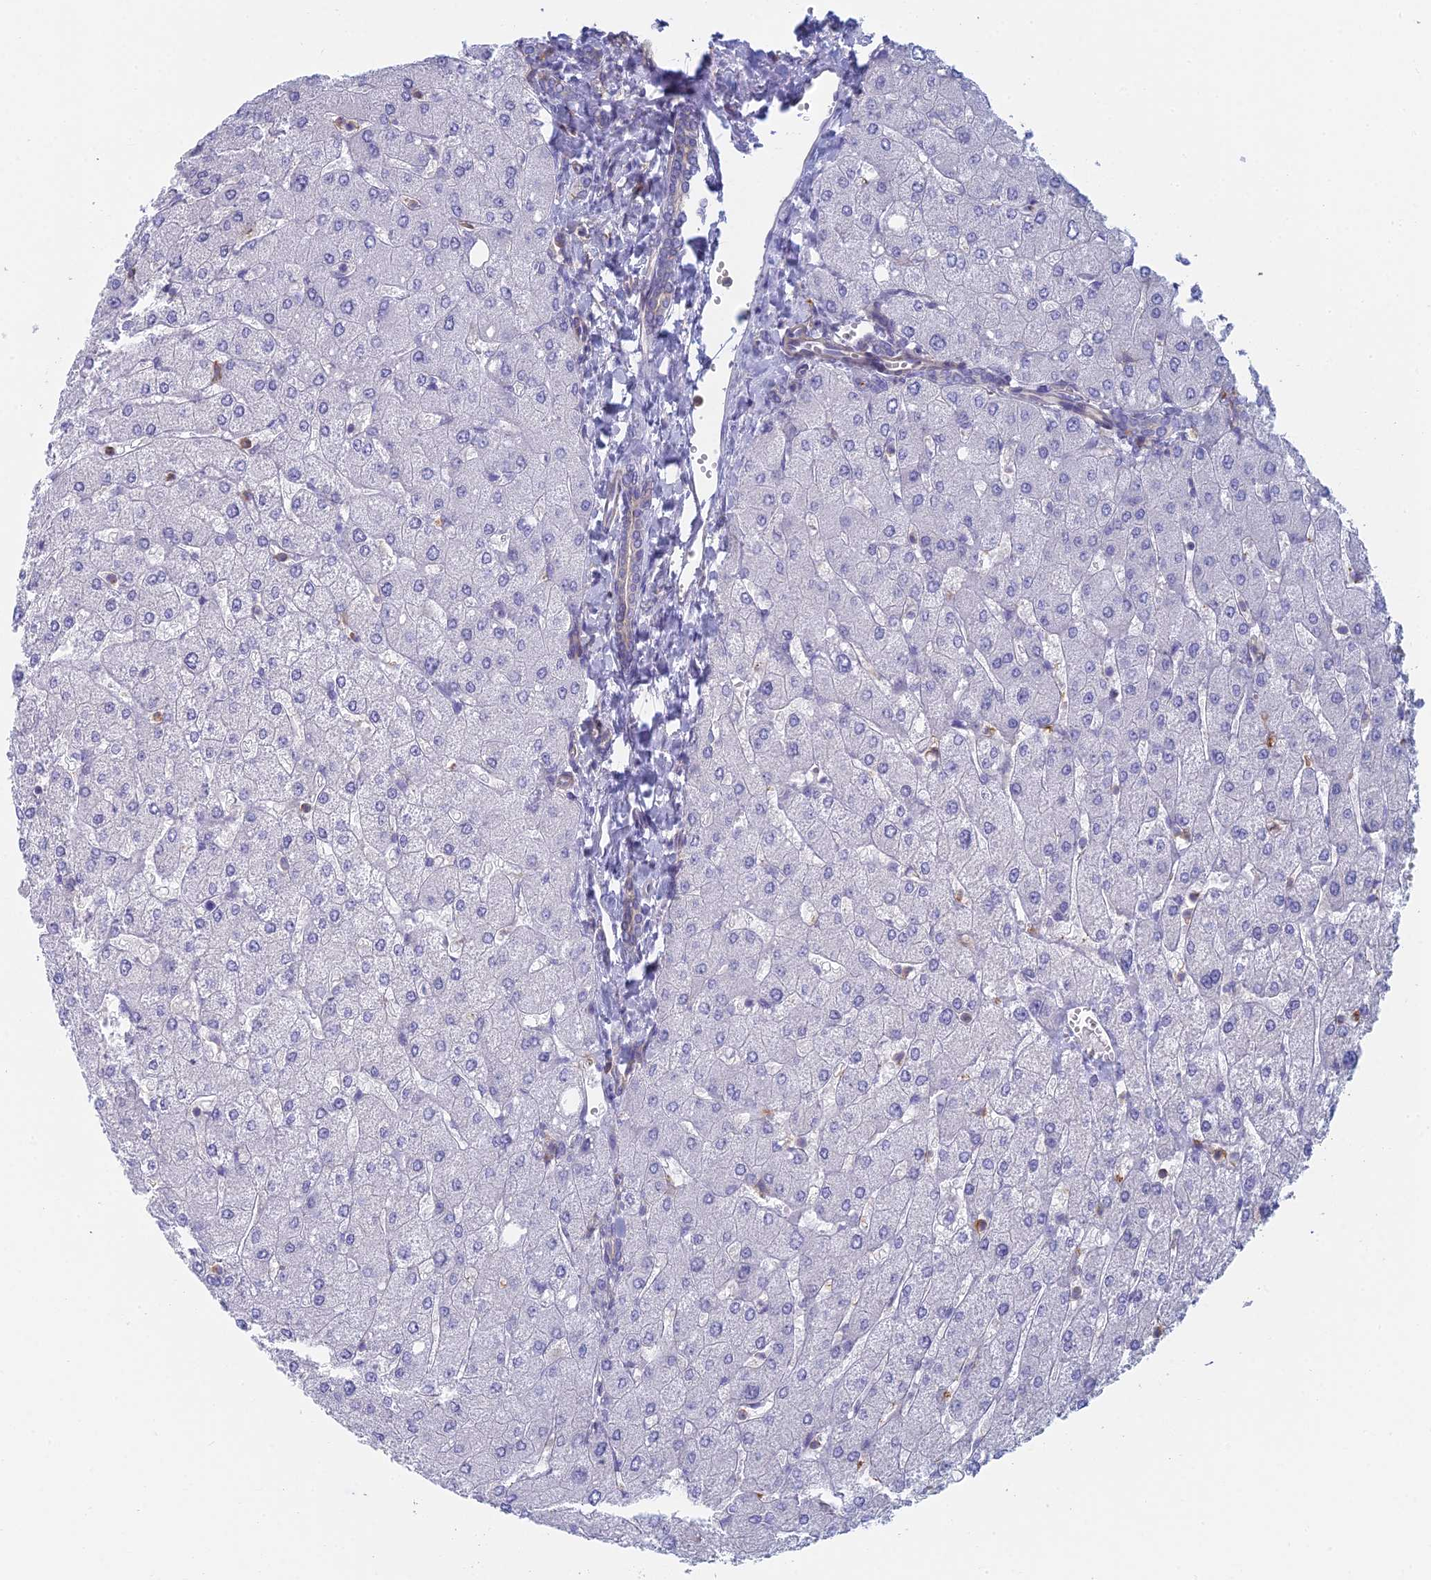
{"staining": {"intensity": "negative", "quantity": "none", "location": "none"}, "tissue": "liver", "cell_type": "Cholangiocytes", "image_type": "normal", "snomed": [{"axis": "morphology", "description": "Normal tissue, NOS"}, {"axis": "topography", "description": "Liver"}], "caption": "A high-resolution micrograph shows immunohistochemistry (IHC) staining of benign liver, which reveals no significant positivity in cholangiocytes. The staining was performed using DAB to visualize the protein expression in brown, while the nuclei were stained in blue with hematoxylin (Magnification: 20x).", "gene": "STRN4", "patient": {"sex": "male", "age": 55}}